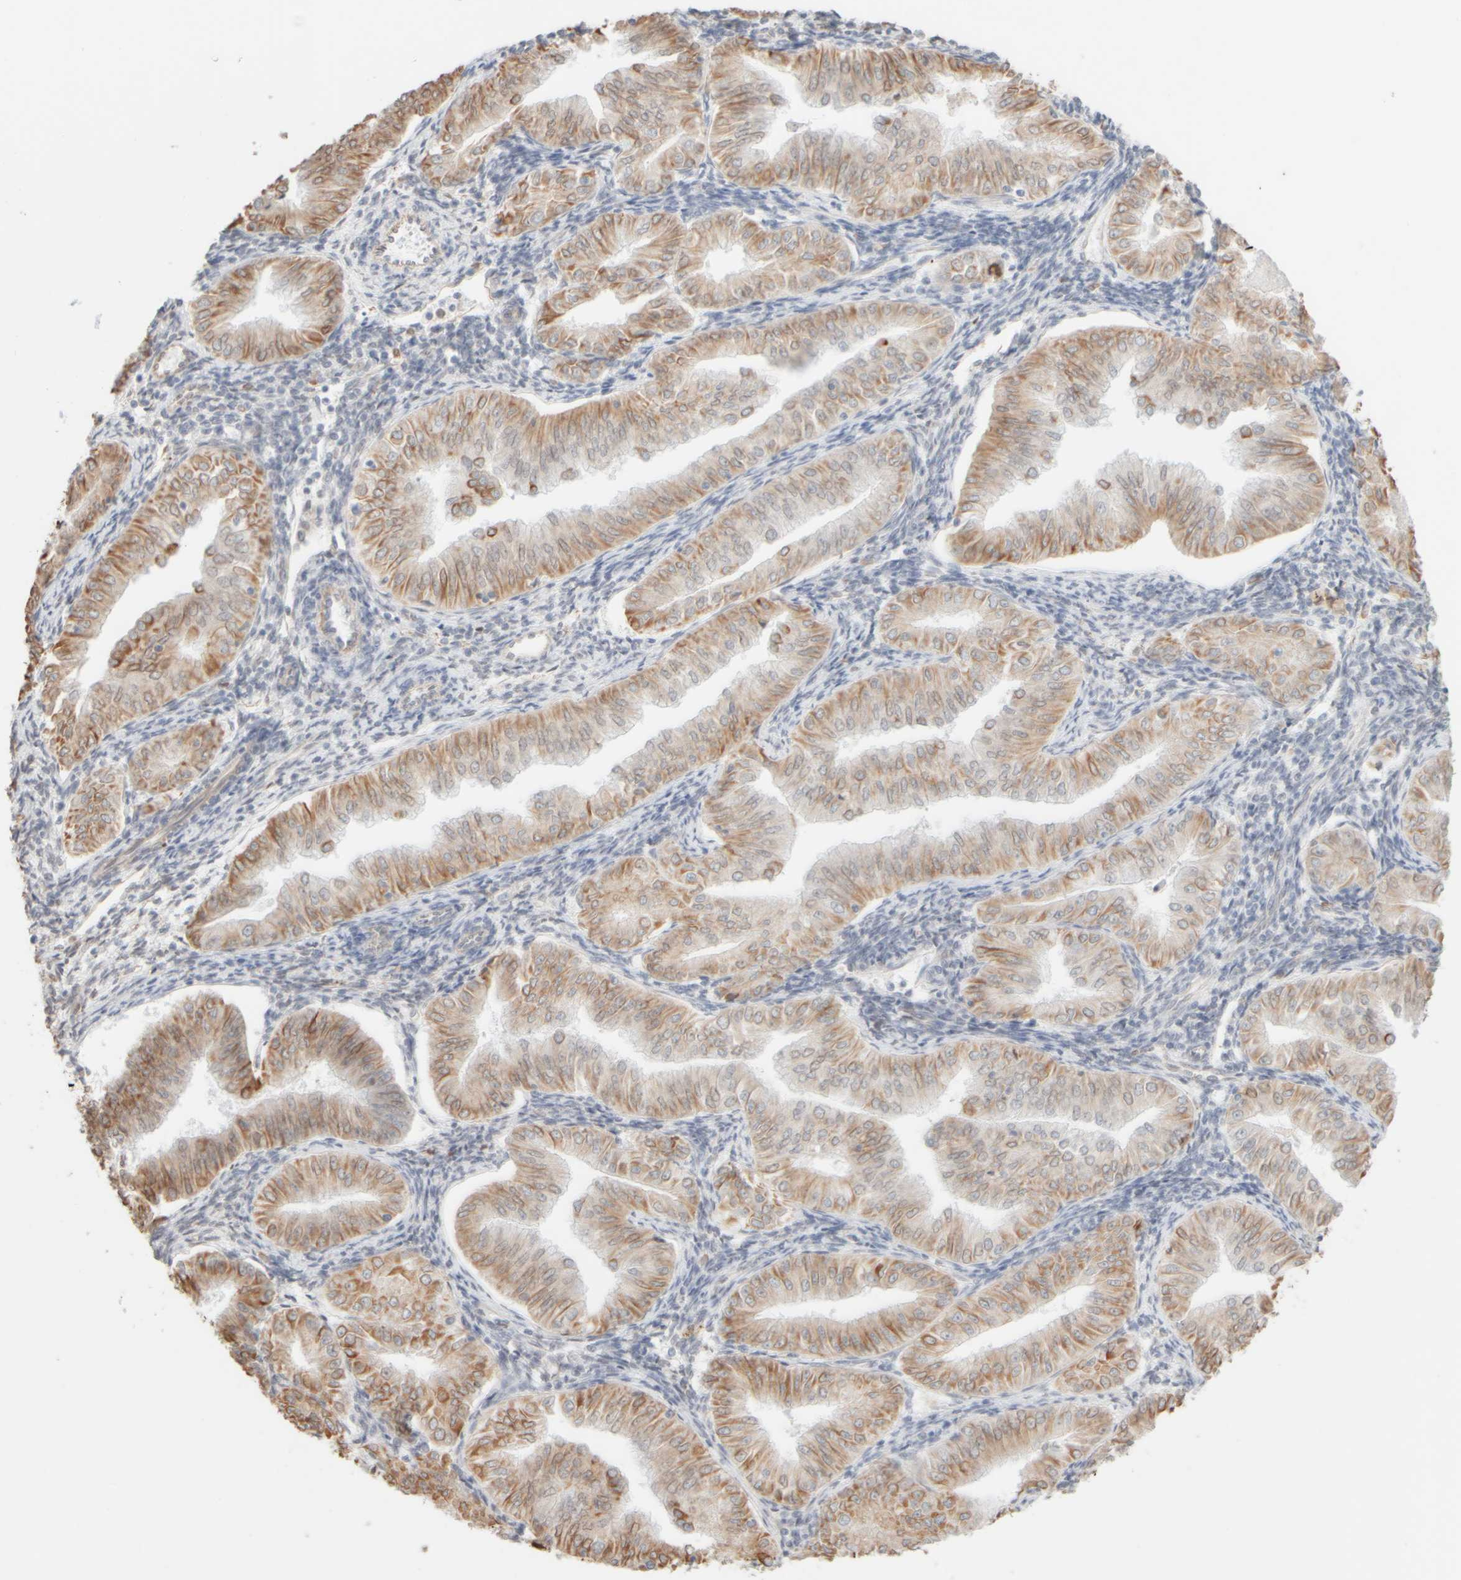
{"staining": {"intensity": "moderate", "quantity": "25%-75%", "location": "cytoplasmic/membranous"}, "tissue": "endometrial cancer", "cell_type": "Tumor cells", "image_type": "cancer", "snomed": [{"axis": "morphology", "description": "Normal tissue, NOS"}, {"axis": "morphology", "description": "Adenocarcinoma, NOS"}, {"axis": "topography", "description": "Endometrium"}], "caption": "Endometrial cancer stained with a brown dye displays moderate cytoplasmic/membranous positive expression in about 25%-75% of tumor cells.", "gene": "KRT15", "patient": {"sex": "female", "age": 53}}